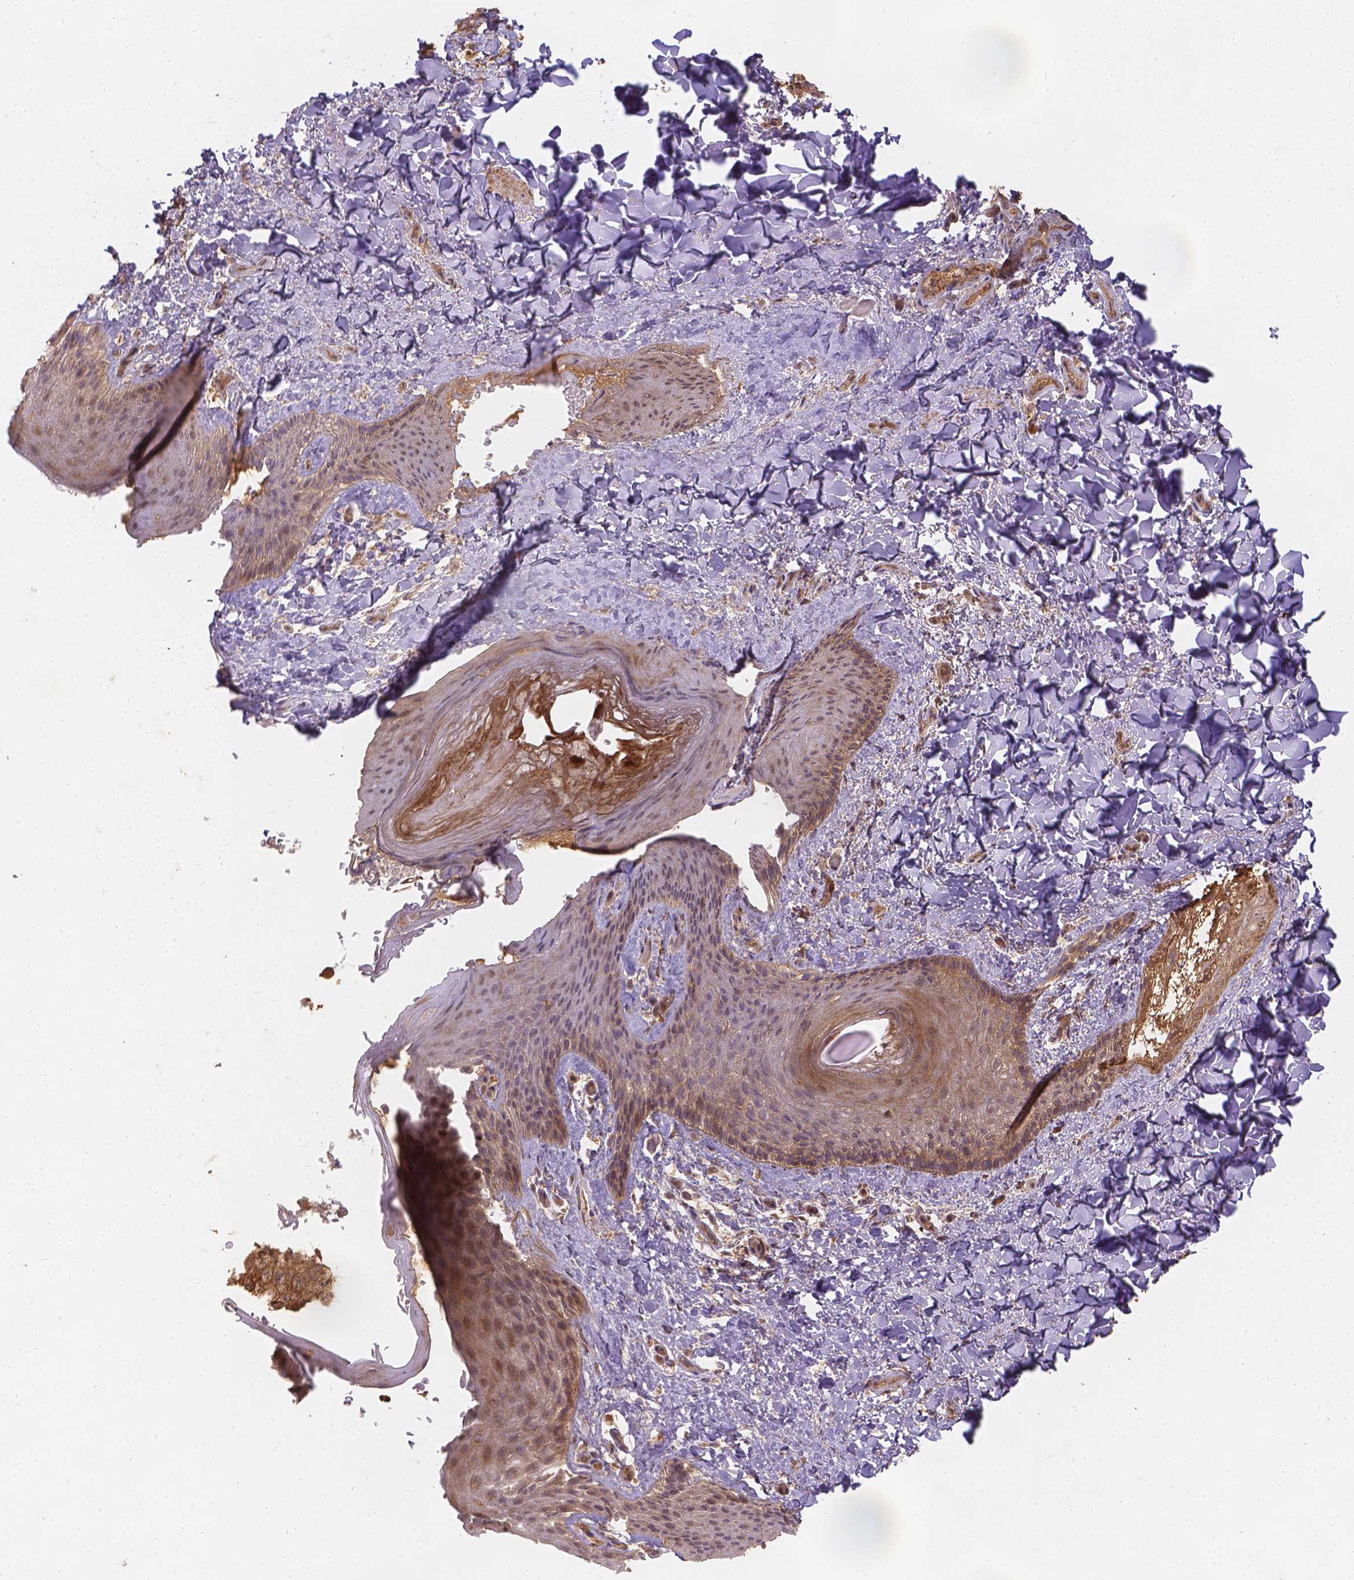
{"staining": {"intensity": "moderate", "quantity": ">75%", "location": "cytoplasmic/membranous"}, "tissue": "skin", "cell_type": "Epidermal cells", "image_type": "normal", "snomed": [{"axis": "morphology", "description": "Normal tissue, NOS"}, {"axis": "topography", "description": "Anal"}], "caption": "Immunohistochemistry histopathology image of normal skin: human skin stained using immunohistochemistry (IHC) displays medium levels of moderate protein expression localized specifically in the cytoplasmic/membranous of epidermal cells, appearing as a cytoplasmic/membranous brown color.", "gene": "XPR1", "patient": {"sex": "male", "age": 36}}